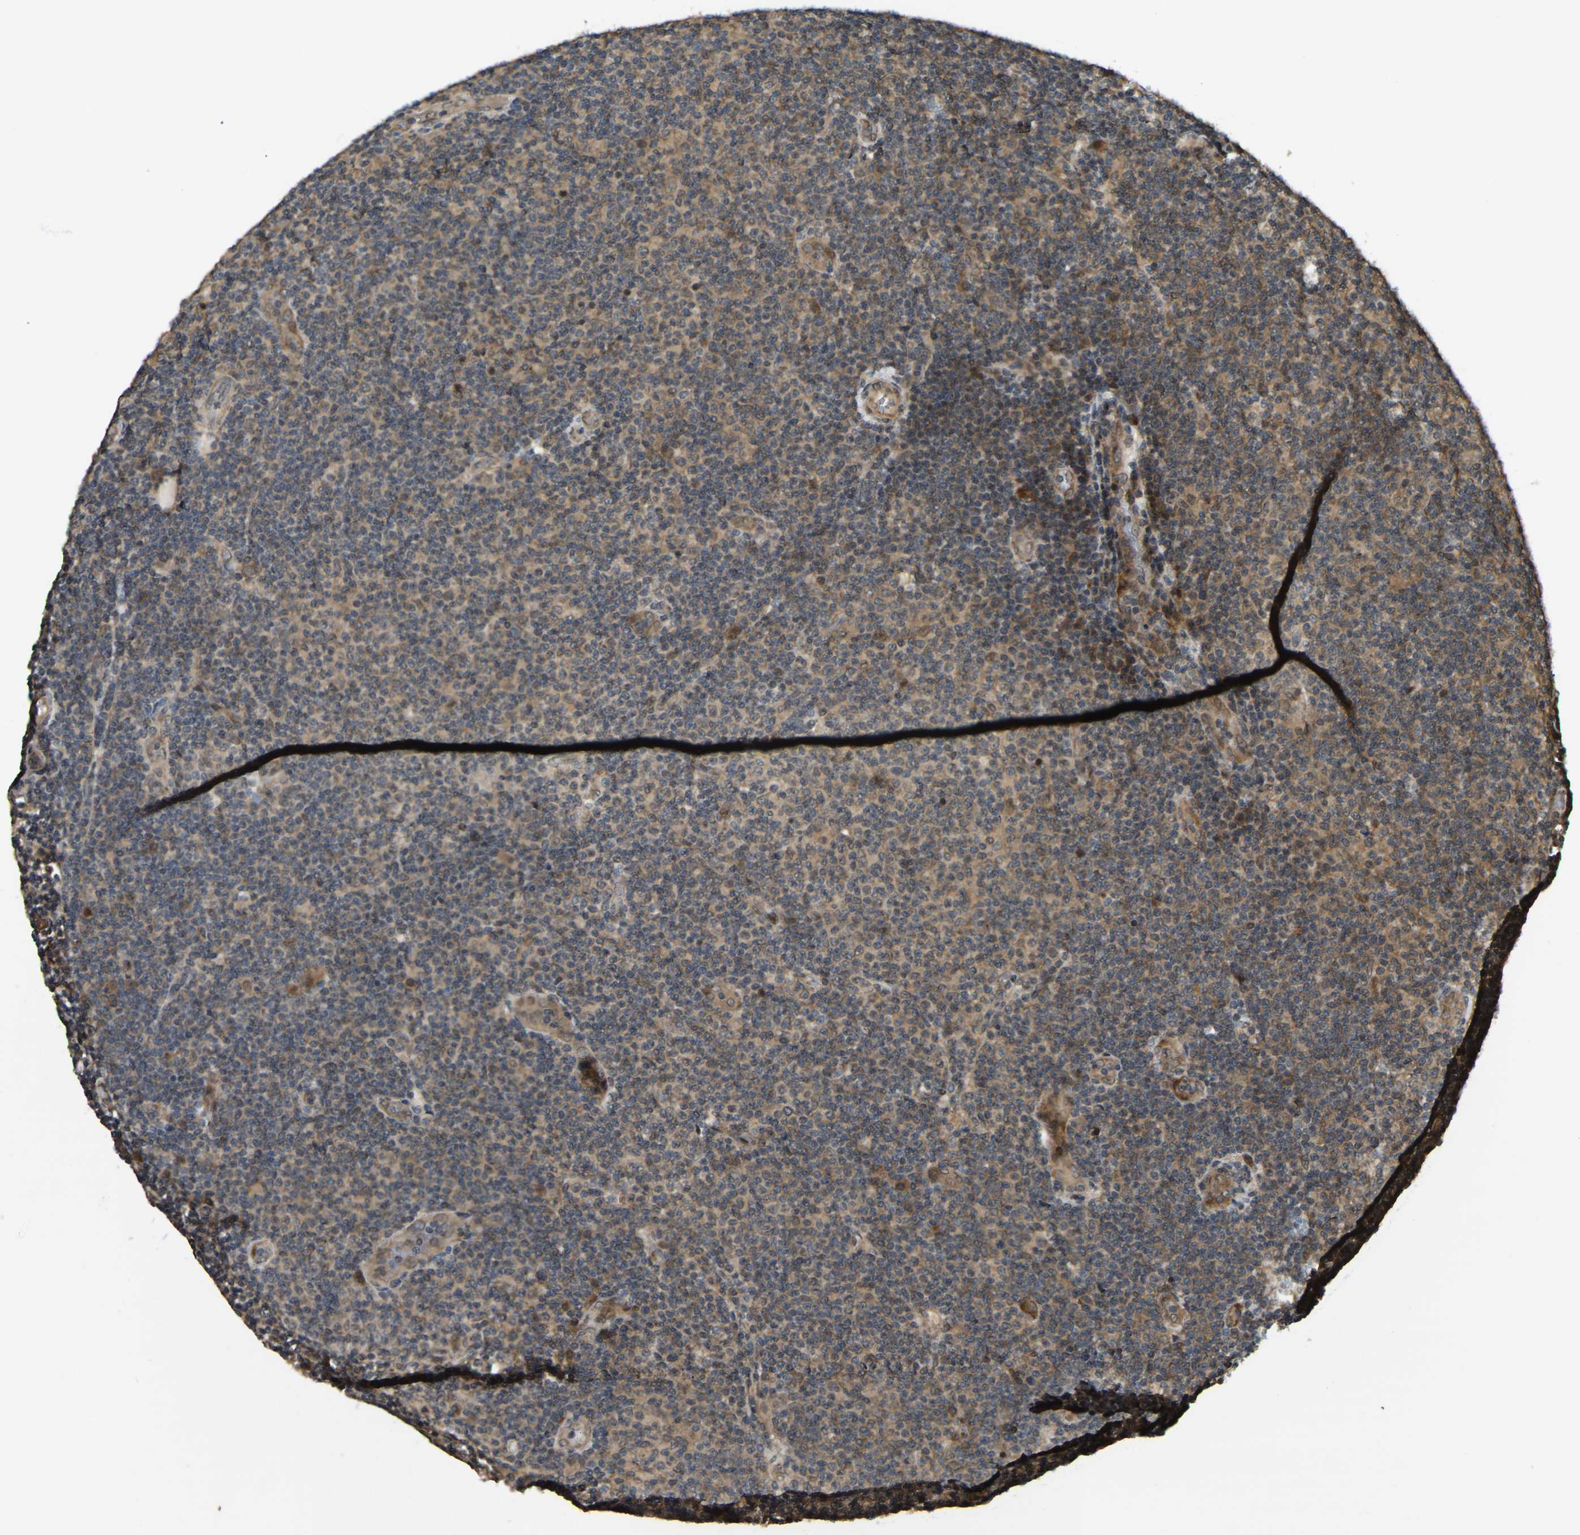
{"staining": {"intensity": "moderate", "quantity": "25%-75%", "location": "cytoplasmic/membranous"}, "tissue": "lymphoma", "cell_type": "Tumor cells", "image_type": "cancer", "snomed": [{"axis": "morphology", "description": "Malignant lymphoma, non-Hodgkin's type, Low grade"}, {"axis": "topography", "description": "Lymph node"}], "caption": "The histopathology image exhibits a brown stain indicating the presence of a protein in the cytoplasmic/membranous of tumor cells in low-grade malignant lymphoma, non-Hodgkin's type.", "gene": "KIAA1549", "patient": {"sex": "male", "age": 83}}